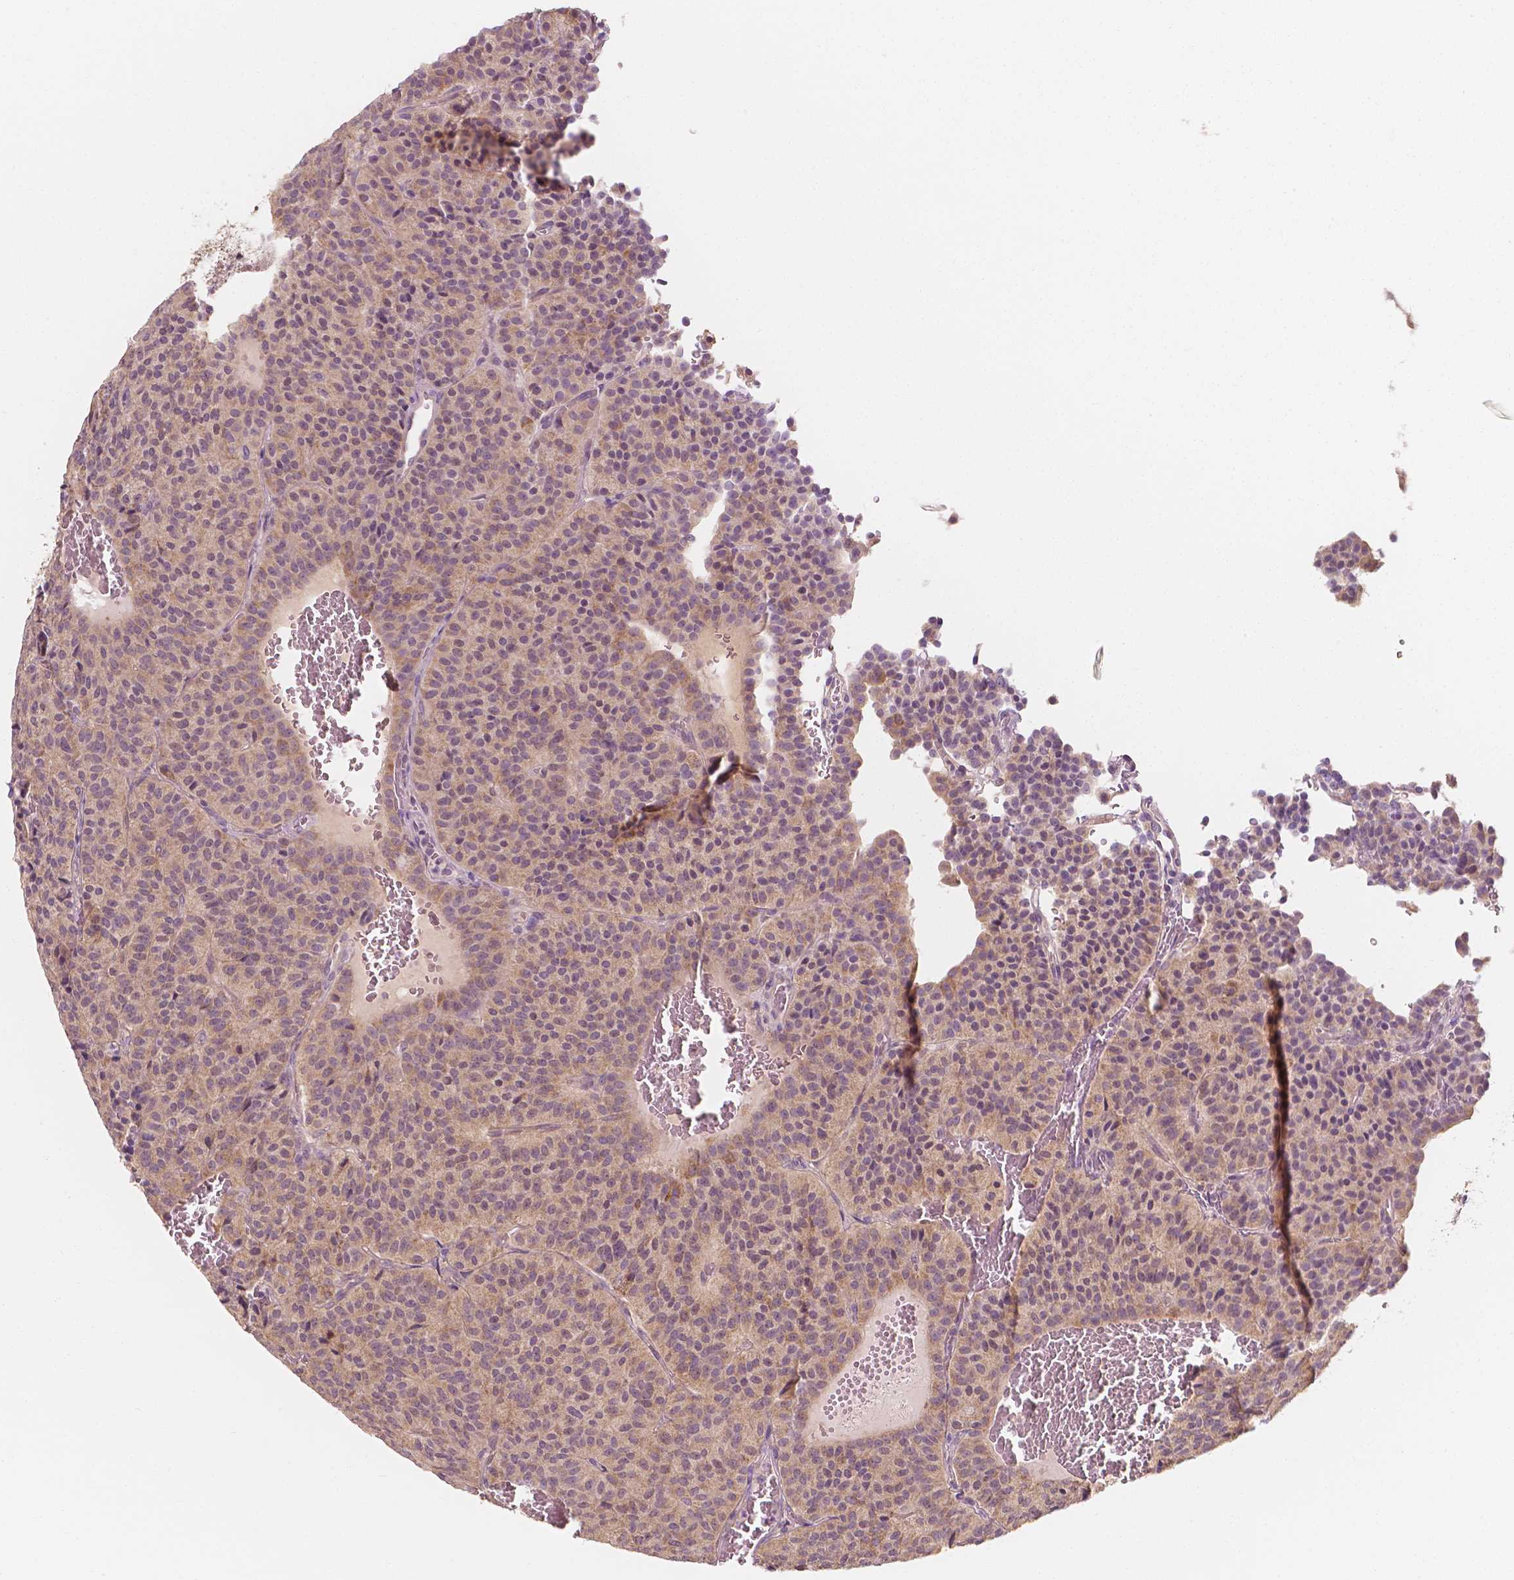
{"staining": {"intensity": "weak", "quantity": "25%-75%", "location": "cytoplasmic/membranous"}, "tissue": "carcinoid", "cell_type": "Tumor cells", "image_type": "cancer", "snomed": [{"axis": "morphology", "description": "Carcinoid, malignant, NOS"}, {"axis": "topography", "description": "Lung"}], "caption": "Immunohistochemical staining of human carcinoid exhibits low levels of weak cytoplasmic/membranous positivity in approximately 25%-75% of tumor cells. (DAB IHC, brown staining for protein, blue staining for nuclei).", "gene": "SHPK", "patient": {"sex": "male", "age": 70}}